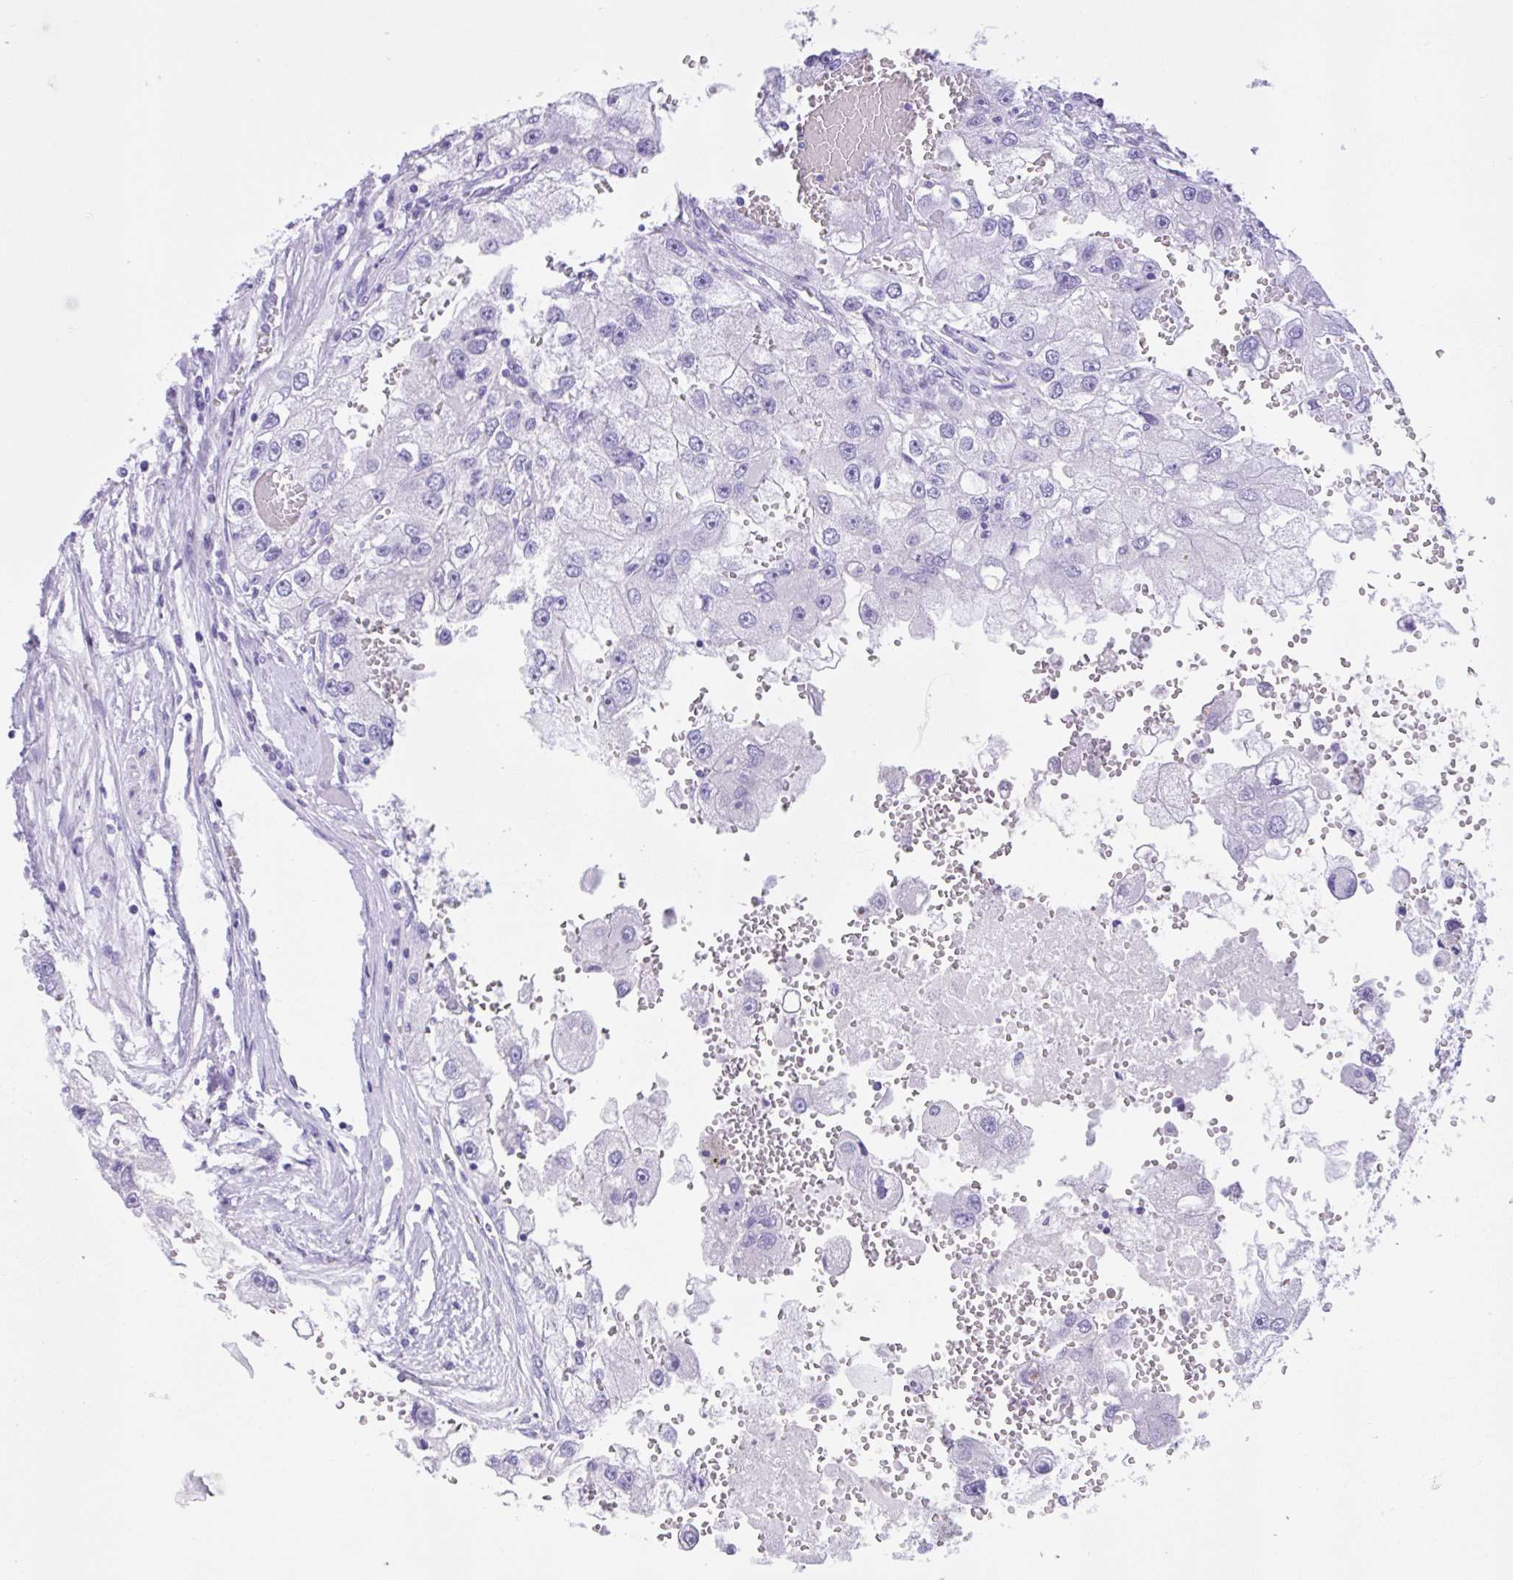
{"staining": {"intensity": "negative", "quantity": "none", "location": "none"}, "tissue": "renal cancer", "cell_type": "Tumor cells", "image_type": "cancer", "snomed": [{"axis": "morphology", "description": "Adenocarcinoma, NOS"}, {"axis": "topography", "description": "Kidney"}], "caption": "Photomicrograph shows no significant protein positivity in tumor cells of adenocarcinoma (renal). The staining was performed using DAB (3,3'-diaminobenzidine) to visualize the protein expression in brown, while the nuclei were stained in blue with hematoxylin (Magnification: 20x).", "gene": "ZNF319", "patient": {"sex": "male", "age": 63}}